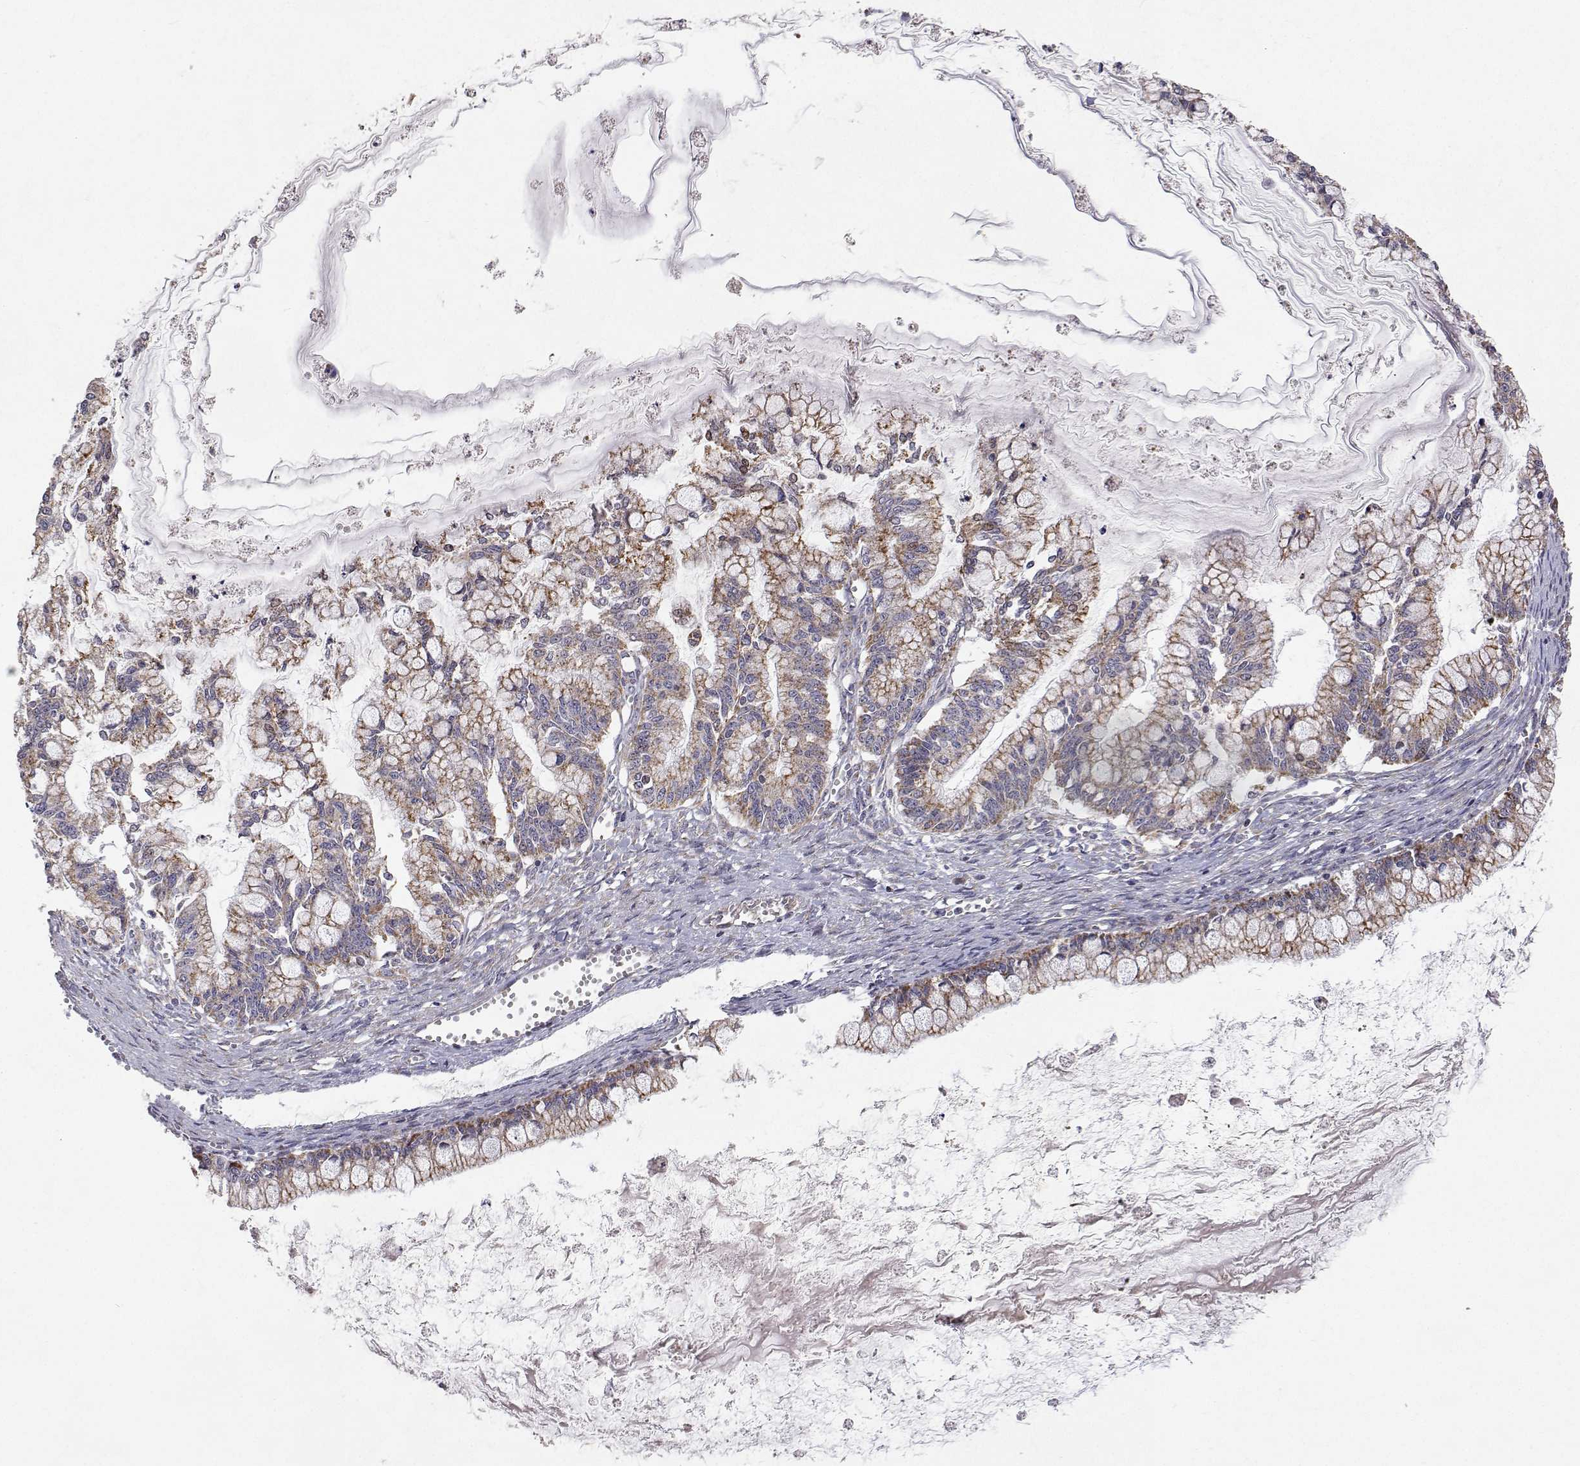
{"staining": {"intensity": "moderate", "quantity": ">75%", "location": "cytoplasmic/membranous"}, "tissue": "ovarian cancer", "cell_type": "Tumor cells", "image_type": "cancer", "snomed": [{"axis": "morphology", "description": "Cystadenocarcinoma, mucinous, NOS"}, {"axis": "topography", "description": "Ovary"}], "caption": "Ovarian mucinous cystadenocarcinoma was stained to show a protein in brown. There is medium levels of moderate cytoplasmic/membranous positivity in approximately >75% of tumor cells.", "gene": "MRPL3", "patient": {"sex": "female", "age": 67}}